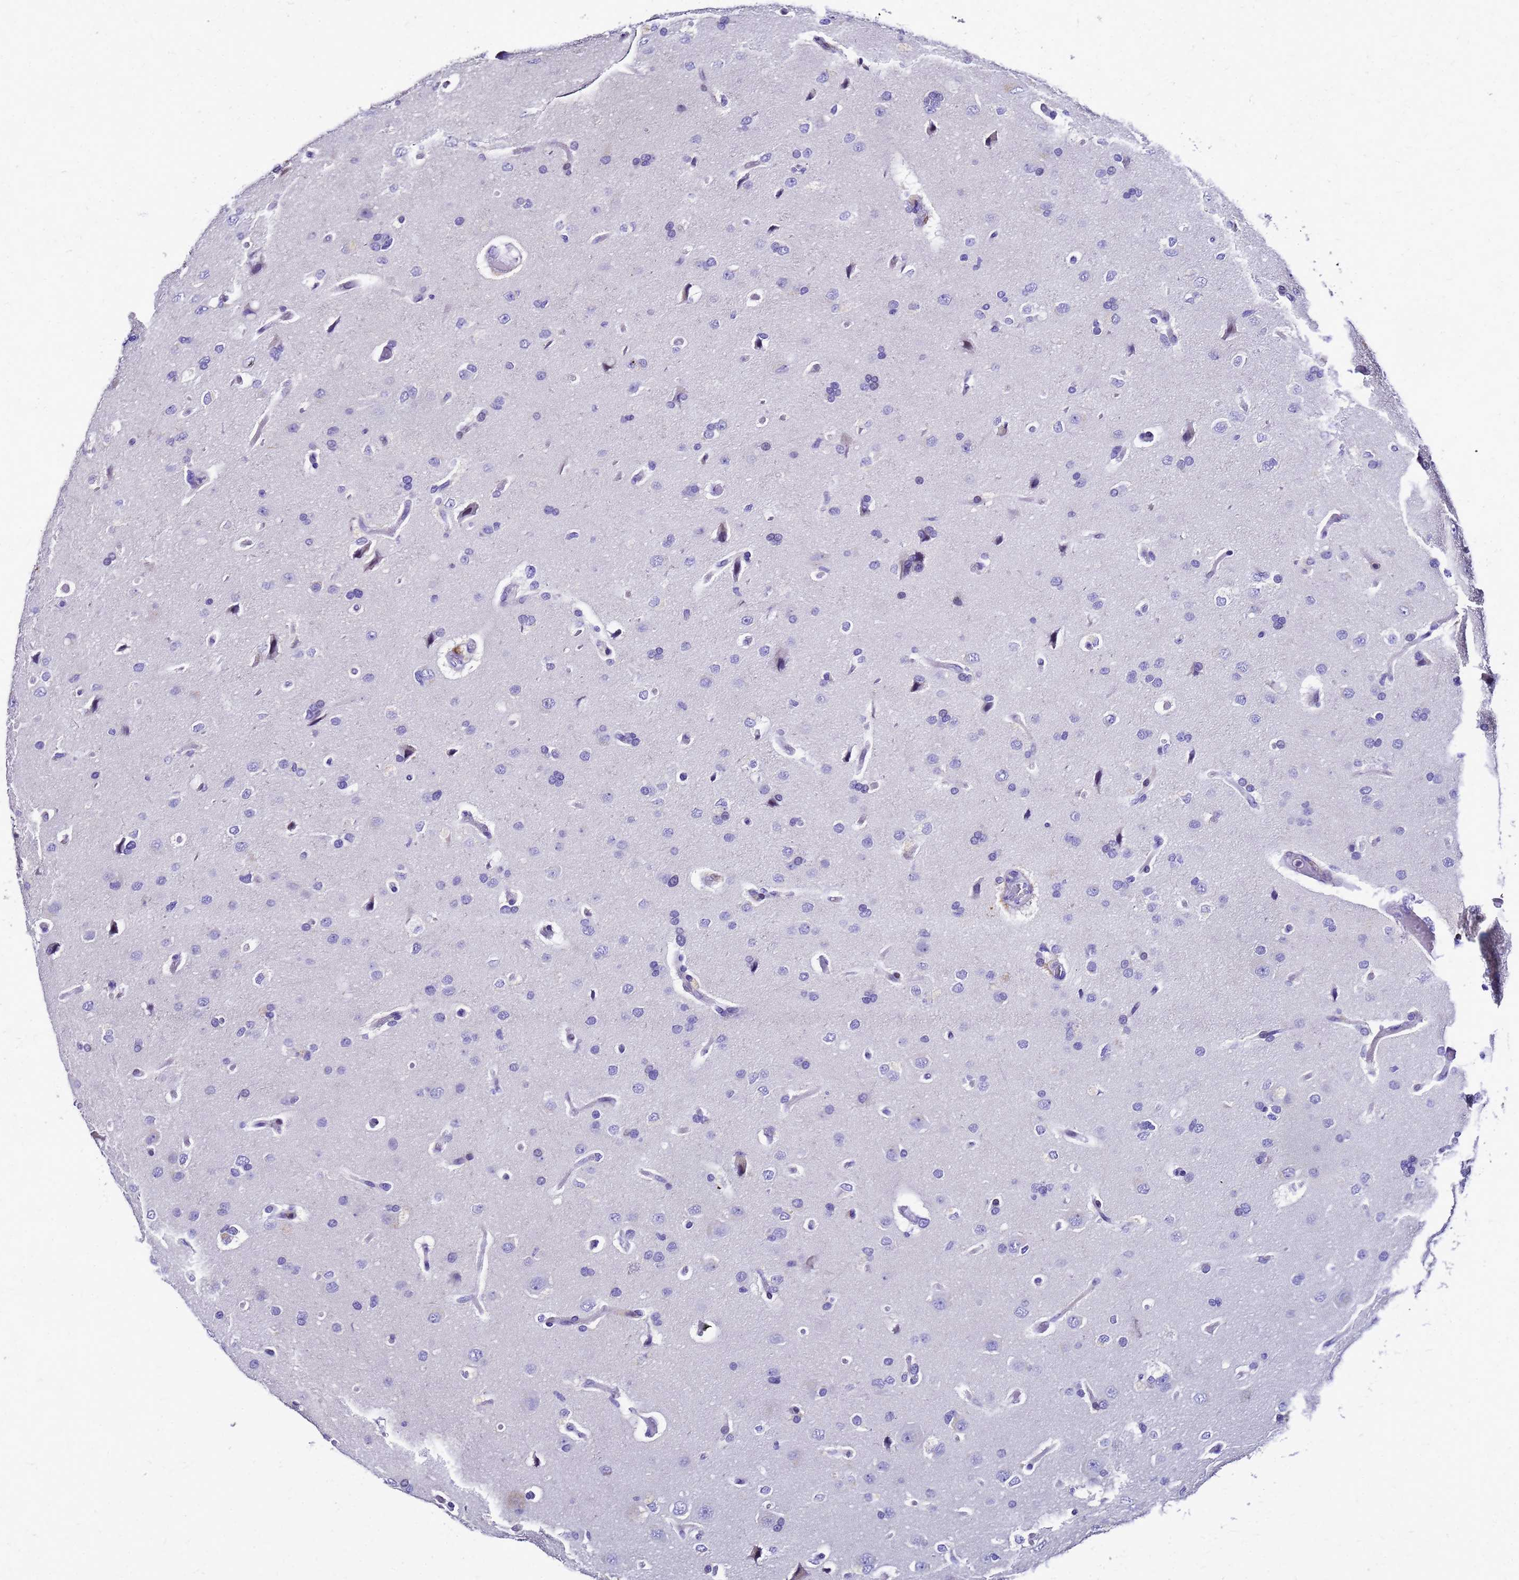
{"staining": {"intensity": "negative", "quantity": "none", "location": "none"}, "tissue": "glioma", "cell_type": "Tumor cells", "image_type": "cancer", "snomed": [{"axis": "morphology", "description": "Glioma, malignant, High grade"}, {"axis": "topography", "description": "Brain"}], "caption": "DAB immunohistochemical staining of malignant high-grade glioma exhibits no significant staining in tumor cells. (DAB (3,3'-diaminobenzidine) immunohistochemistry with hematoxylin counter stain).", "gene": "SMIM21", "patient": {"sex": "male", "age": 77}}